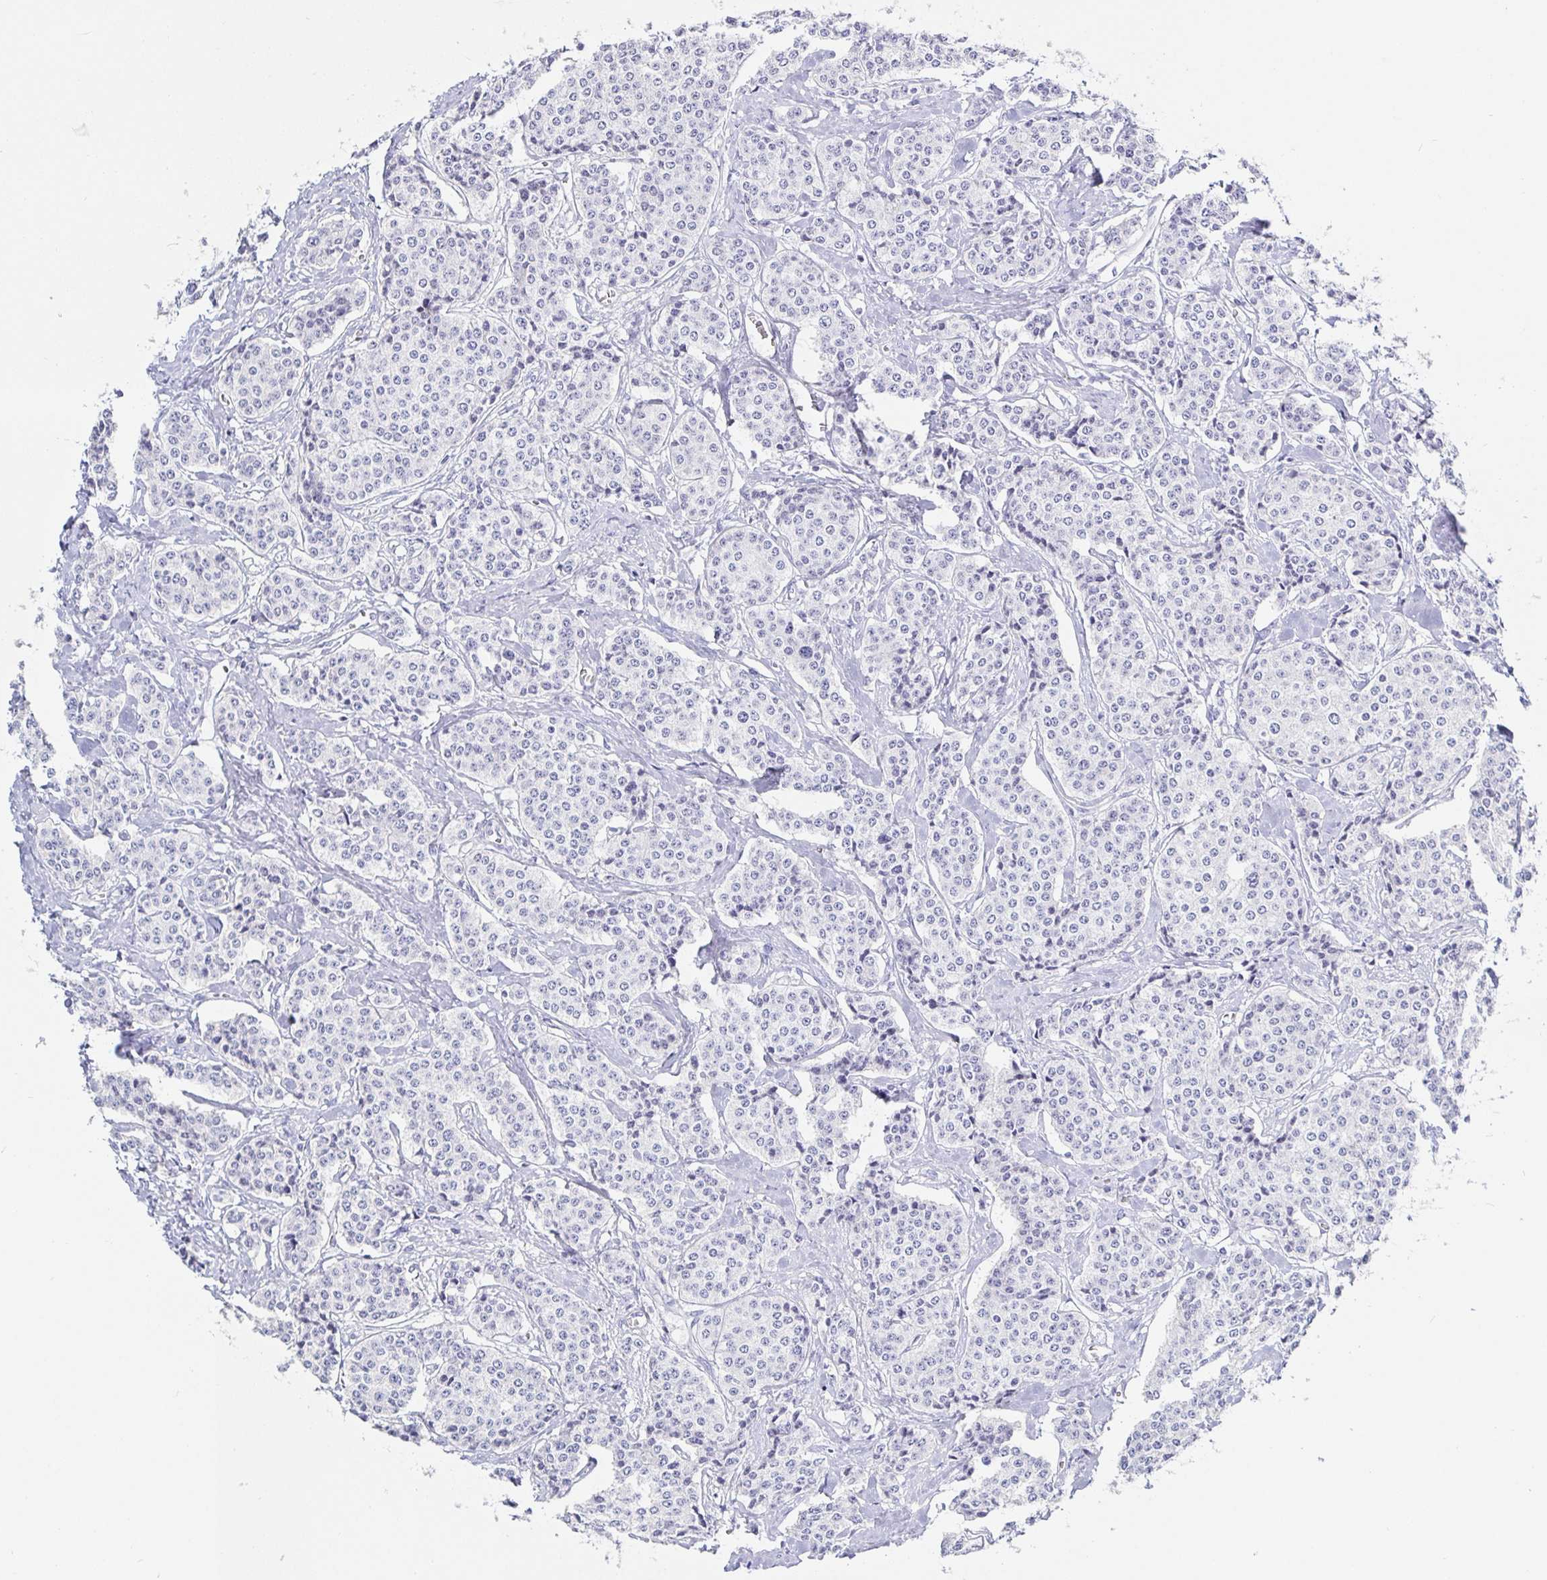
{"staining": {"intensity": "negative", "quantity": "none", "location": "none"}, "tissue": "carcinoid", "cell_type": "Tumor cells", "image_type": "cancer", "snomed": [{"axis": "morphology", "description": "Carcinoid, malignant, NOS"}, {"axis": "topography", "description": "Small intestine"}], "caption": "This is a image of IHC staining of malignant carcinoid, which shows no expression in tumor cells.", "gene": "KCNH6", "patient": {"sex": "female", "age": 64}}